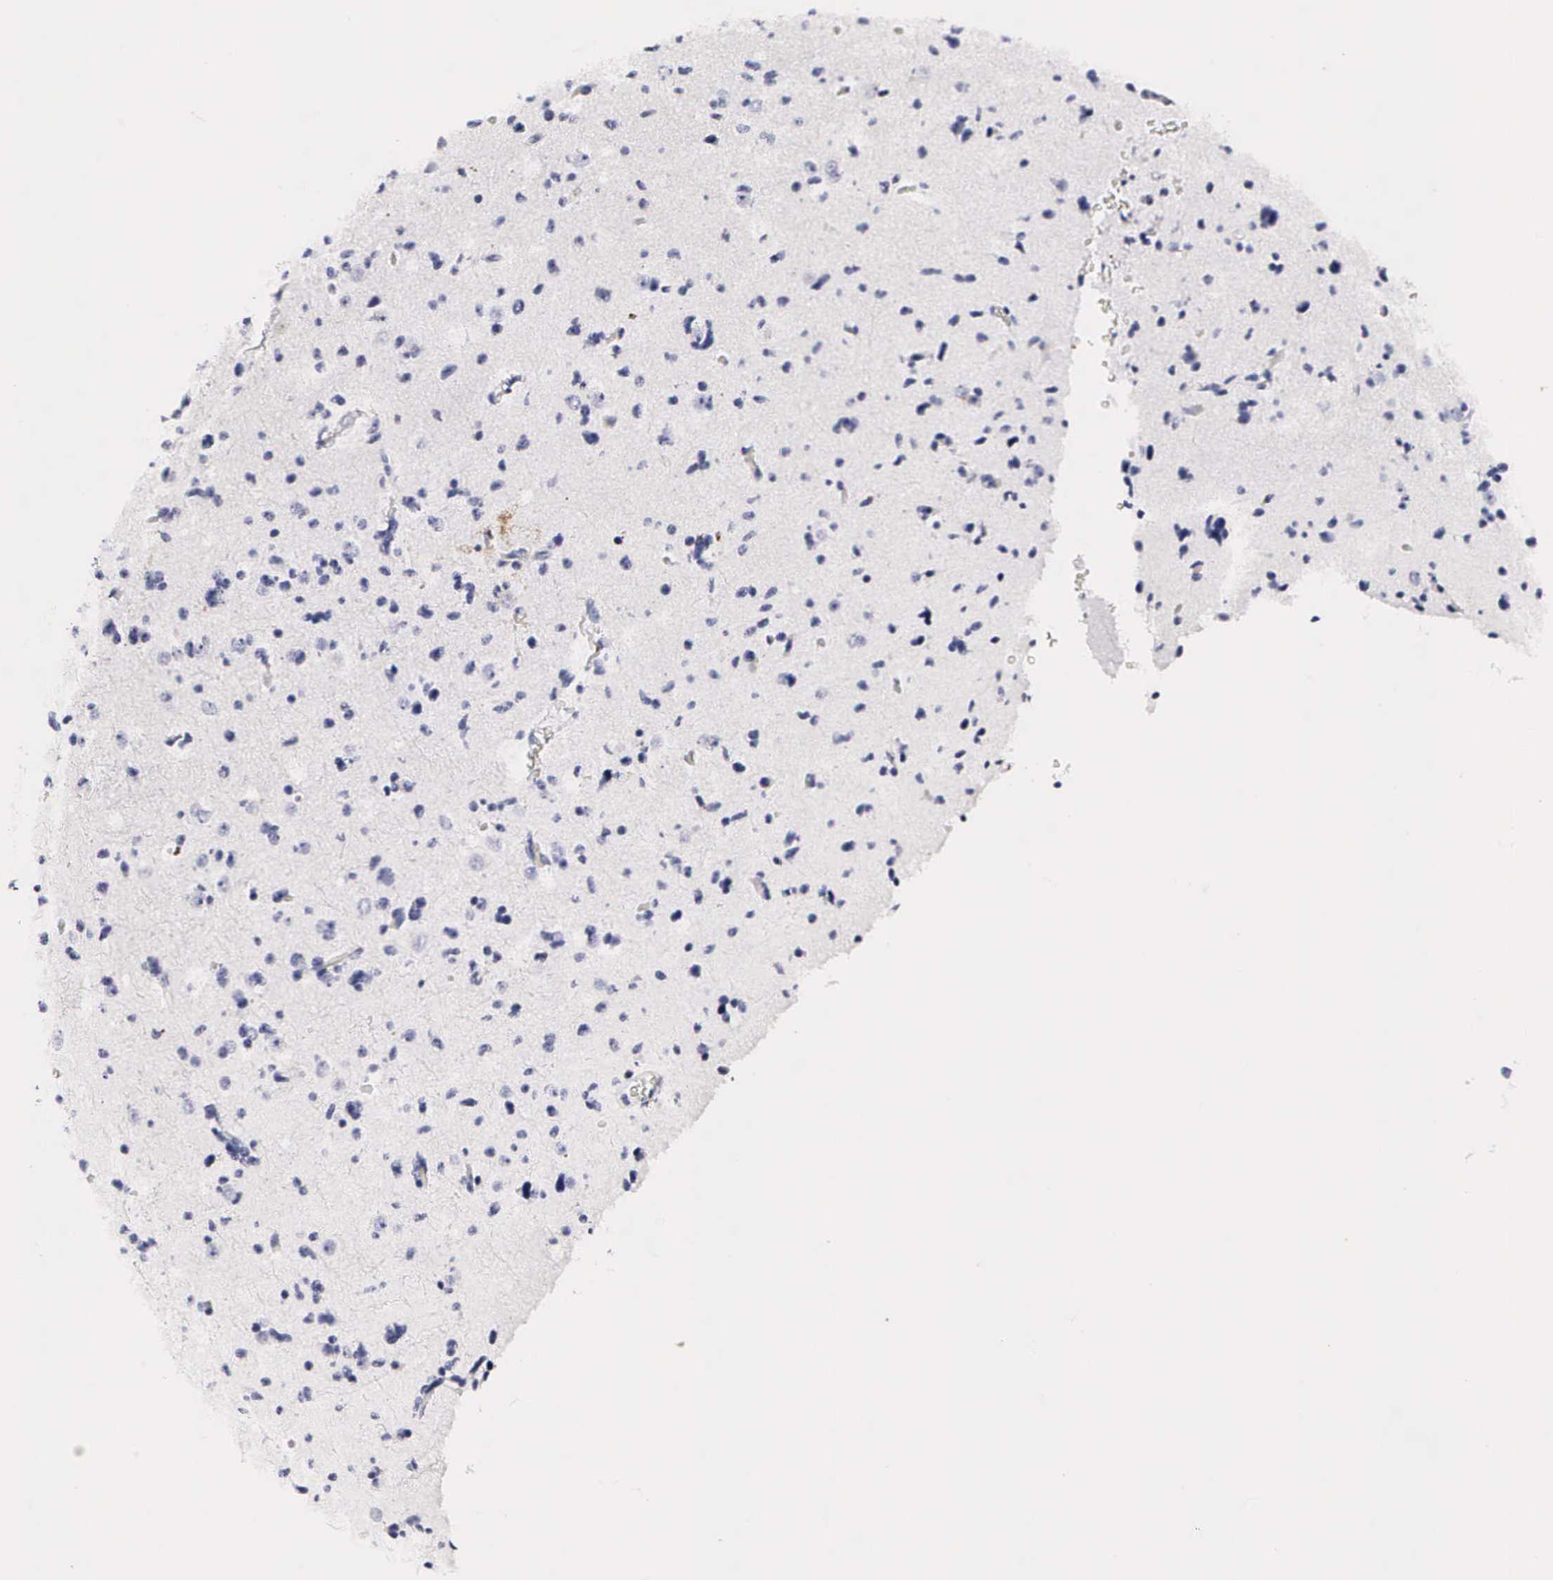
{"staining": {"intensity": "negative", "quantity": "none", "location": "none"}, "tissue": "glioma", "cell_type": "Tumor cells", "image_type": "cancer", "snomed": [{"axis": "morphology", "description": "Glioma, malignant, Low grade"}, {"axis": "topography", "description": "Brain"}], "caption": "This micrograph is of low-grade glioma (malignant) stained with immunohistochemistry to label a protein in brown with the nuclei are counter-stained blue. There is no staining in tumor cells.", "gene": "RNASE6", "patient": {"sex": "female", "age": 46}}